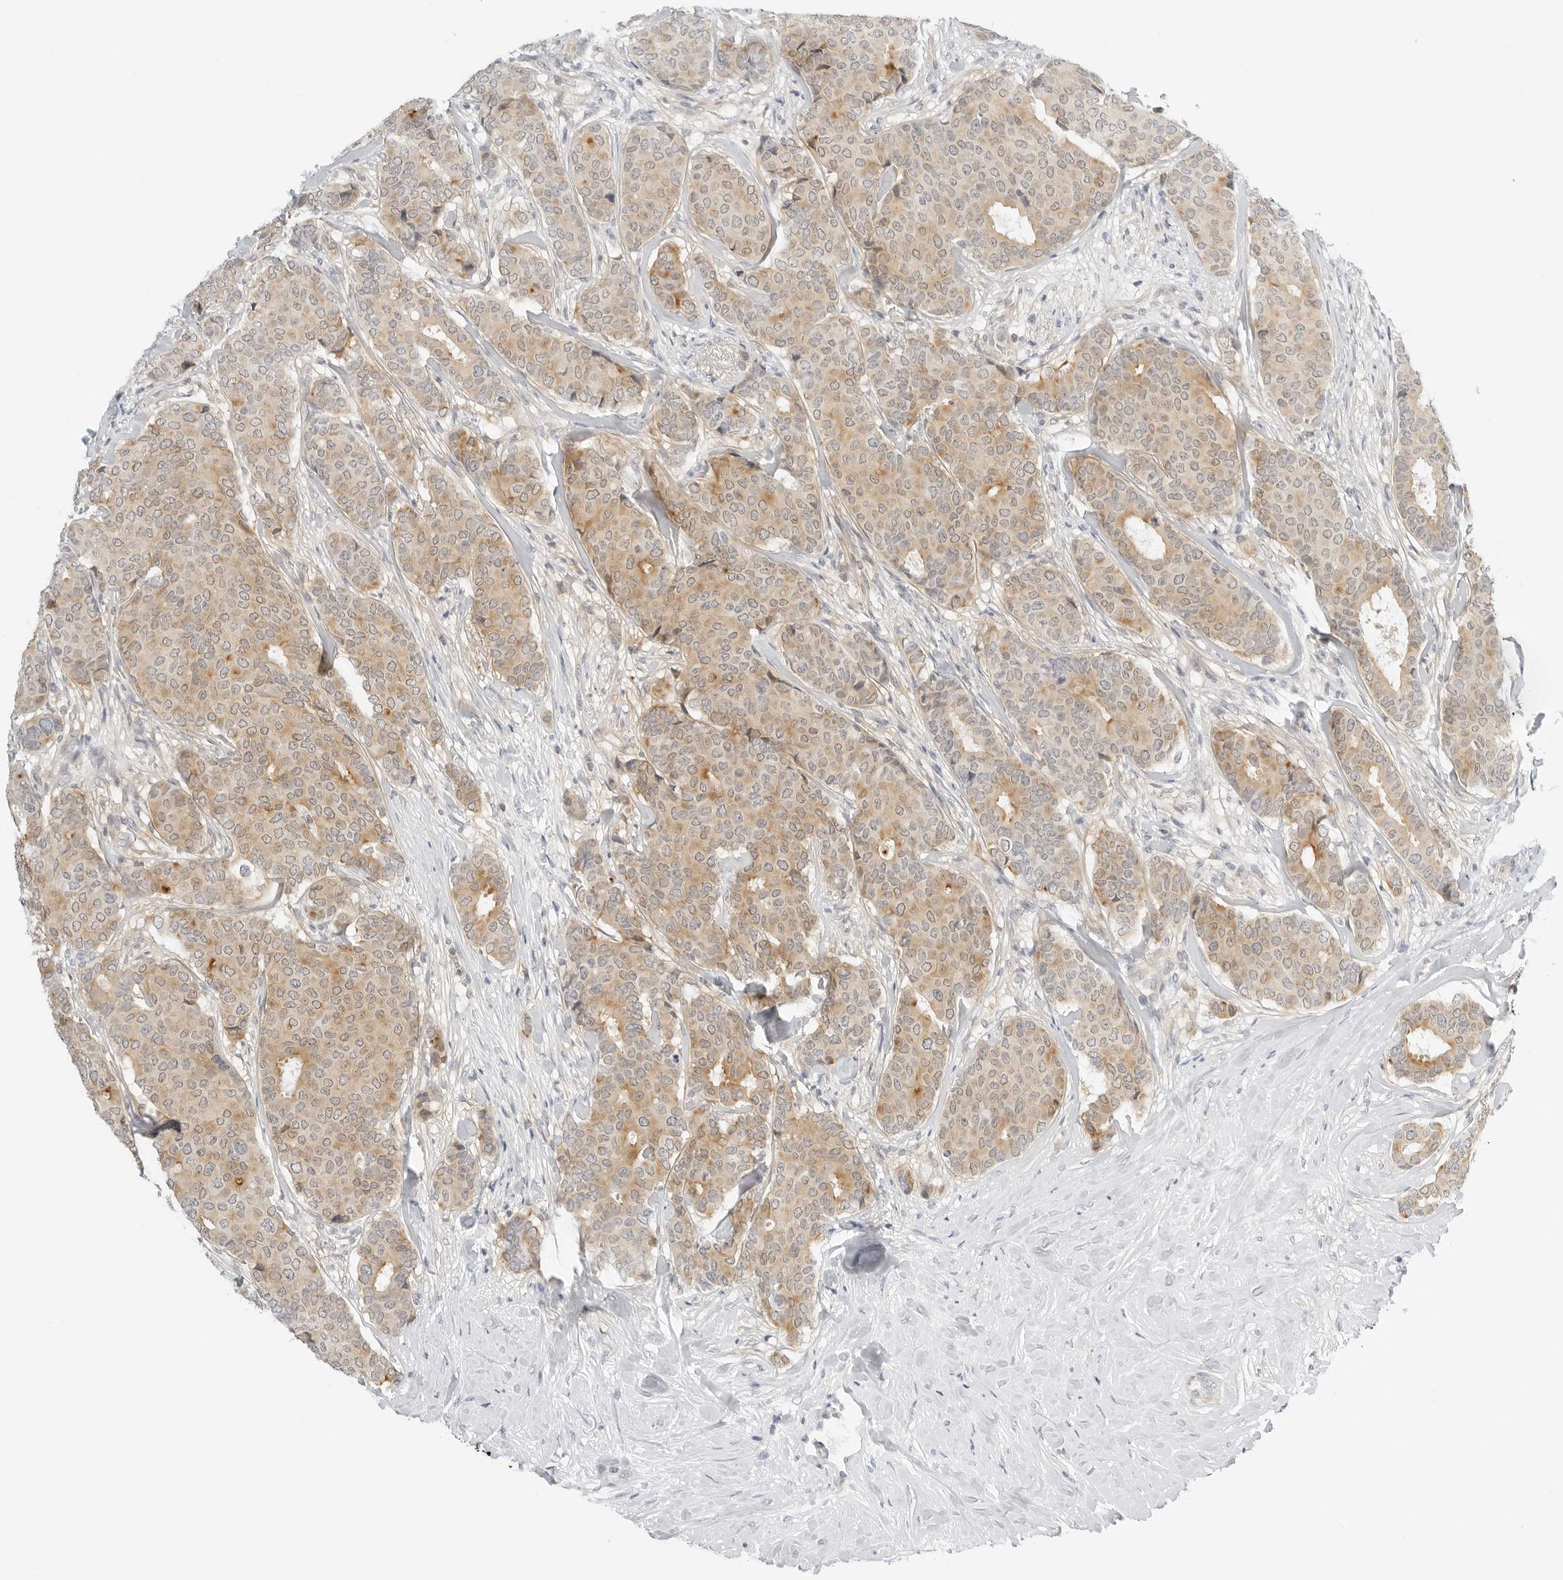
{"staining": {"intensity": "moderate", "quantity": ">75%", "location": "cytoplasmic/membranous"}, "tissue": "breast cancer", "cell_type": "Tumor cells", "image_type": "cancer", "snomed": [{"axis": "morphology", "description": "Duct carcinoma"}, {"axis": "topography", "description": "Breast"}], "caption": "Breast cancer (invasive ductal carcinoma) stained for a protein reveals moderate cytoplasmic/membranous positivity in tumor cells. Immunohistochemistry (ihc) stains the protein of interest in brown and the nuclei are stained blue.", "gene": "OSCP1", "patient": {"sex": "female", "age": 75}}